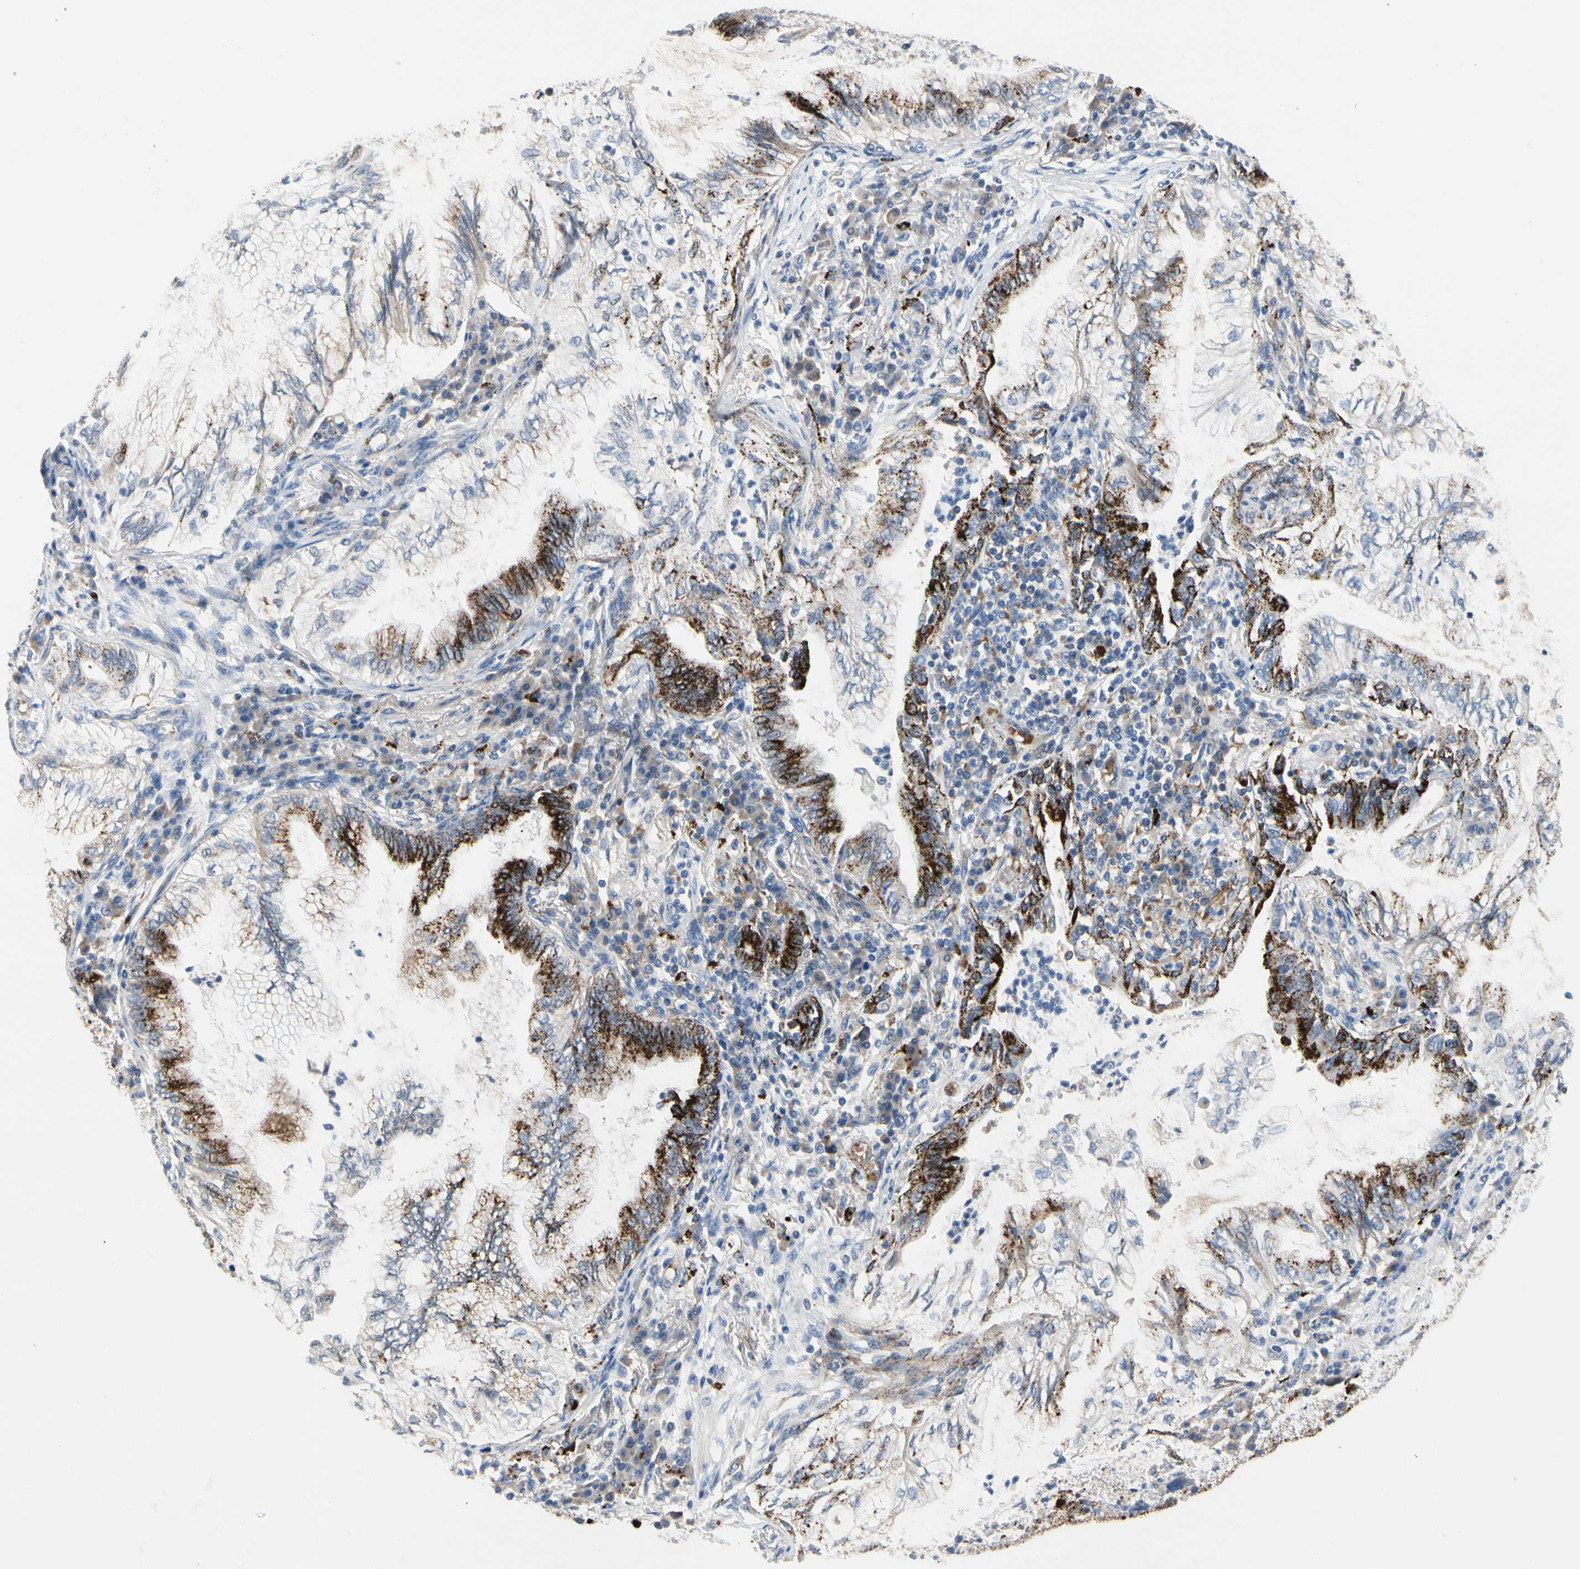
{"staining": {"intensity": "strong", "quantity": "25%-75%", "location": "cytoplasmic/membranous"}, "tissue": "lung cancer", "cell_type": "Tumor cells", "image_type": "cancer", "snomed": [{"axis": "morphology", "description": "Normal tissue, NOS"}, {"axis": "morphology", "description": "Adenocarcinoma, NOS"}, {"axis": "topography", "description": "Bronchus"}, {"axis": "topography", "description": "Lung"}], "caption": "An immunohistochemistry (IHC) photomicrograph of neoplastic tissue is shown. Protein staining in brown highlights strong cytoplasmic/membranous positivity in lung adenocarcinoma within tumor cells.", "gene": "RETSAT", "patient": {"sex": "female", "age": 70}}